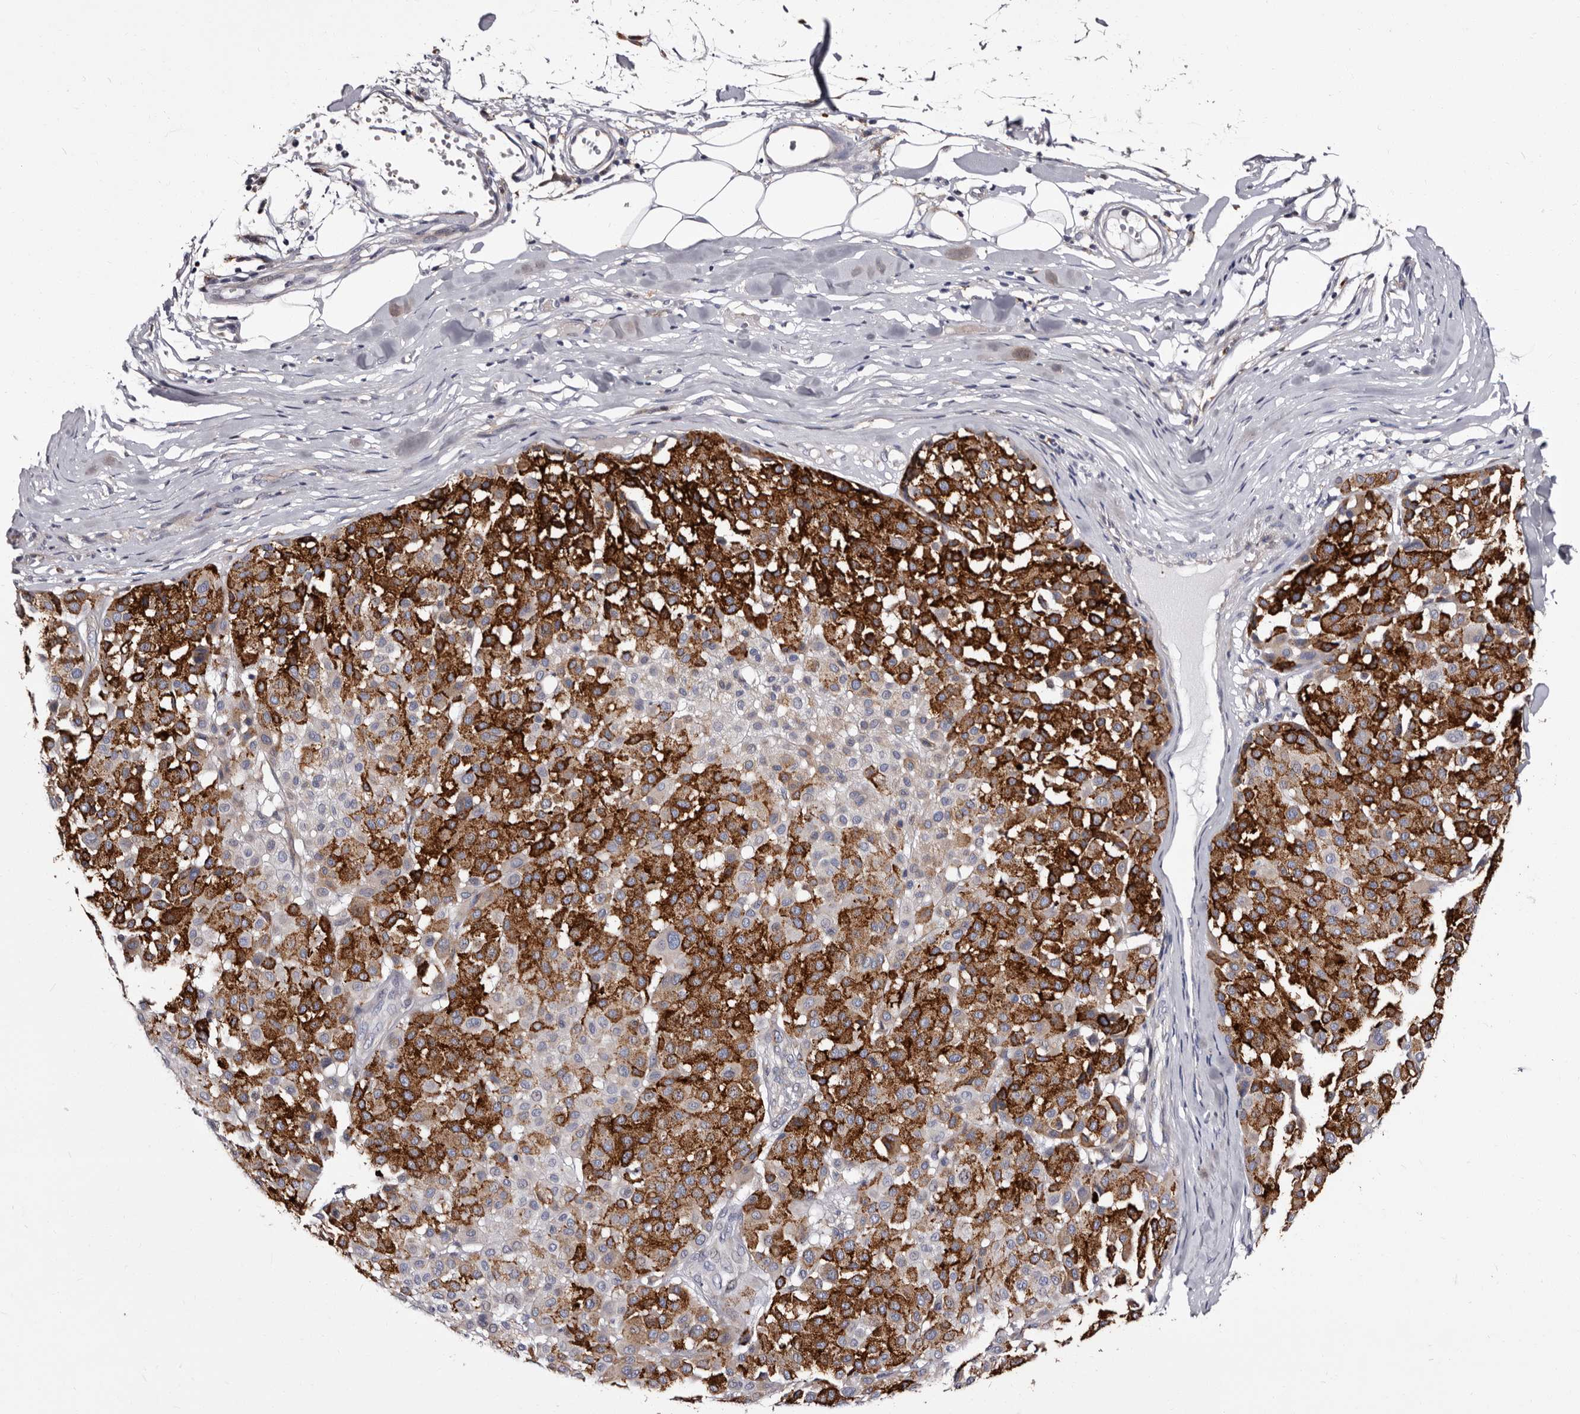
{"staining": {"intensity": "strong", "quantity": "25%-75%", "location": "cytoplasmic/membranous"}, "tissue": "melanoma", "cell_type": "Tumor cells", "image_type": "cancer", "snomed": [{"axis": "morphology", "description": "Malignant melanoma, Metastatic site"}, {"axis": "topography", "description": "Soft tissue"}], "caption": "Immunohistochemistry (IHC) image of neoplastic tissue: human melanoma stained using immunohistochemistry (IHC) displays high levels of strong protein expression localized specifically in the cytoplasmic/membranous of tumor cells, appearing as a cytoplasmic/membranous brown color.", "gene": "AUNIP", "patient": {"sex": "male", "age": 41}}